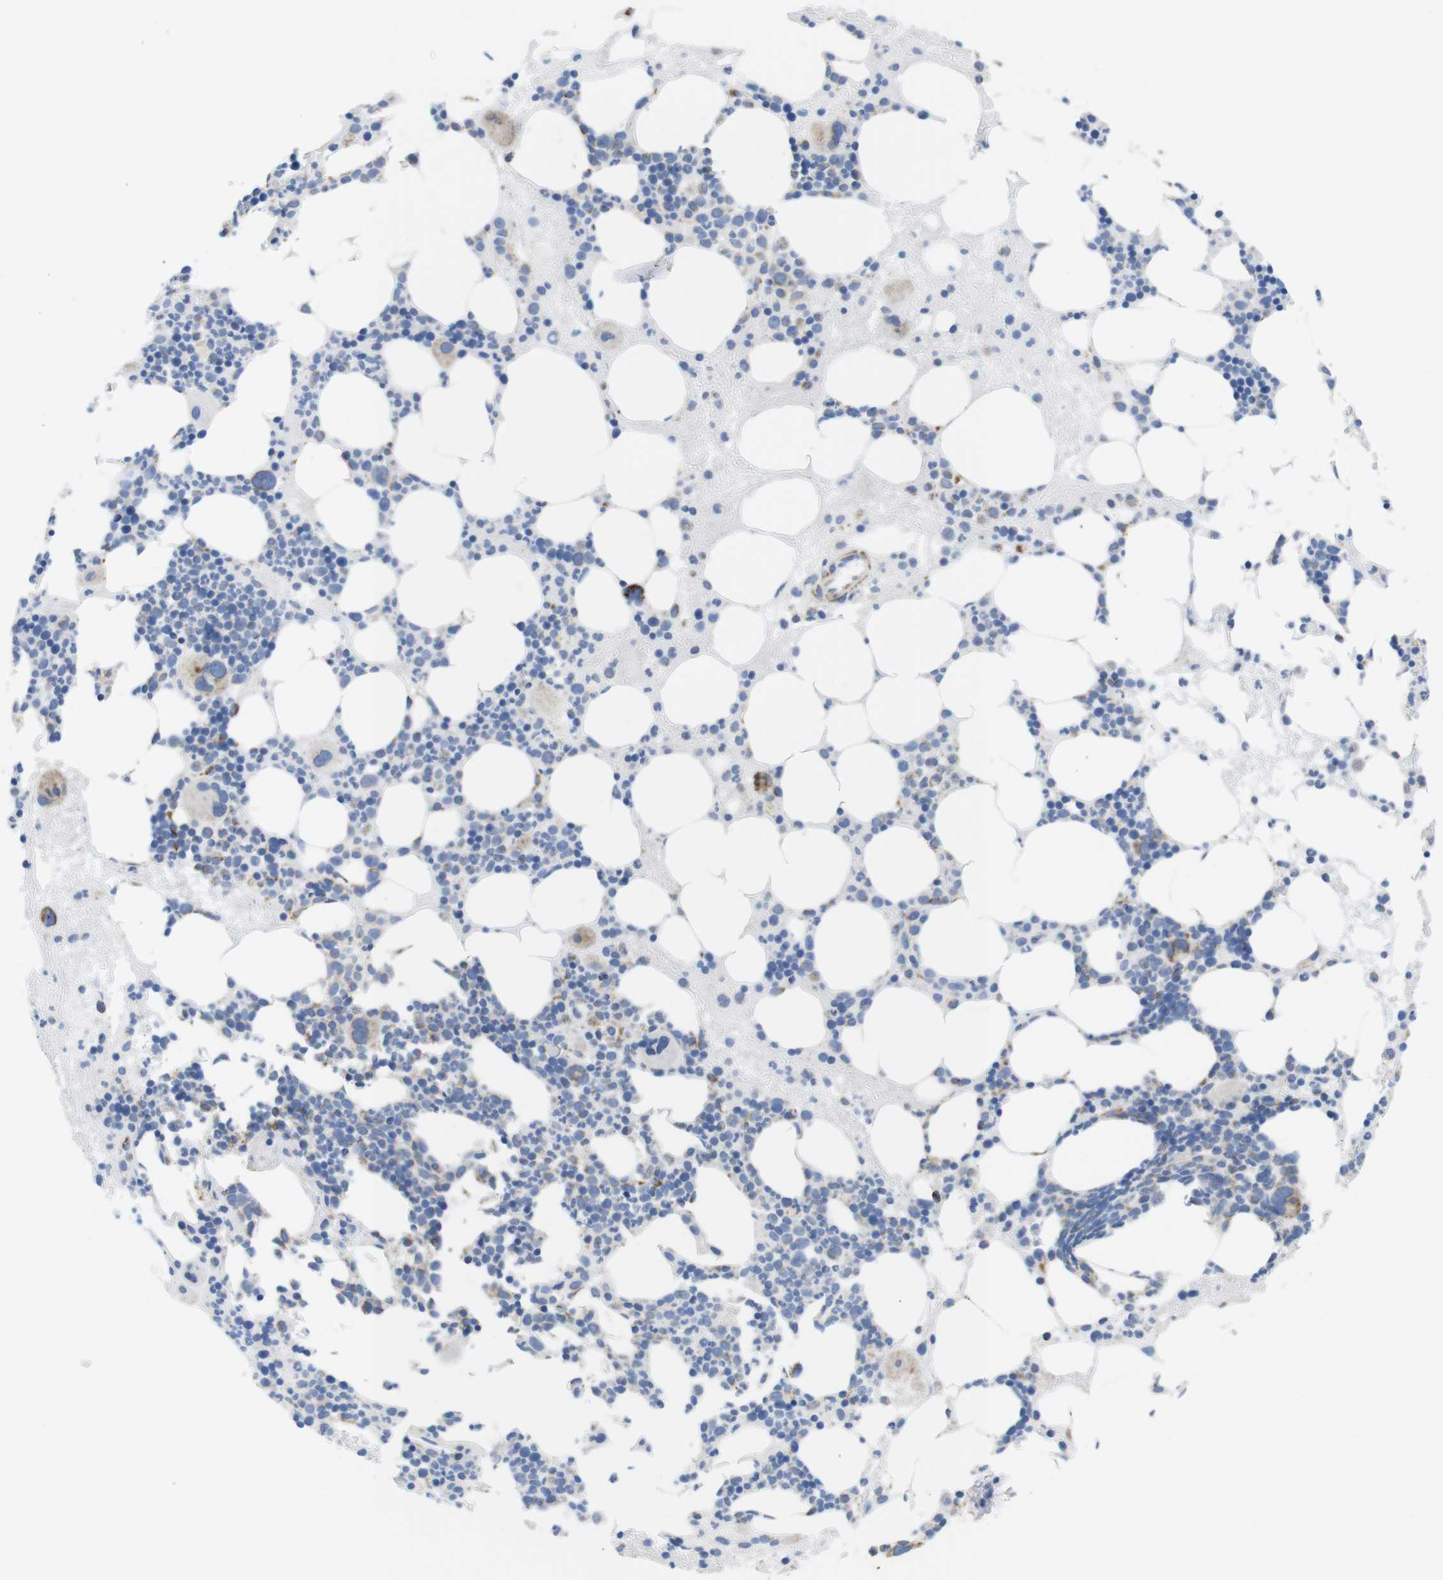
{"staining": {"intensity": "moderate", "quantity": "<25%", "location": "cytoplasmic/membranous"}, "tissue": "bone marrow", "cell_type": "Hematopoietic cells", "image_type": "normal", "snomed": [{"axis": "morphology", "description": "Normal tissue, NOS"}, {"axis": "morphology", "description": "Inflammation, NOS"}, {"axis": "topography", "description": "Bone marrow"}], "caption": "This histopathology image exhibits immunohistochemistry staining of unremarkable human bone marrow, with low moderate cytoplasmic/membranous staining in about <25% of hematopoietic cells.", "gene": "ATP5PO", "patient": {"sex": "female", "age": 76}}